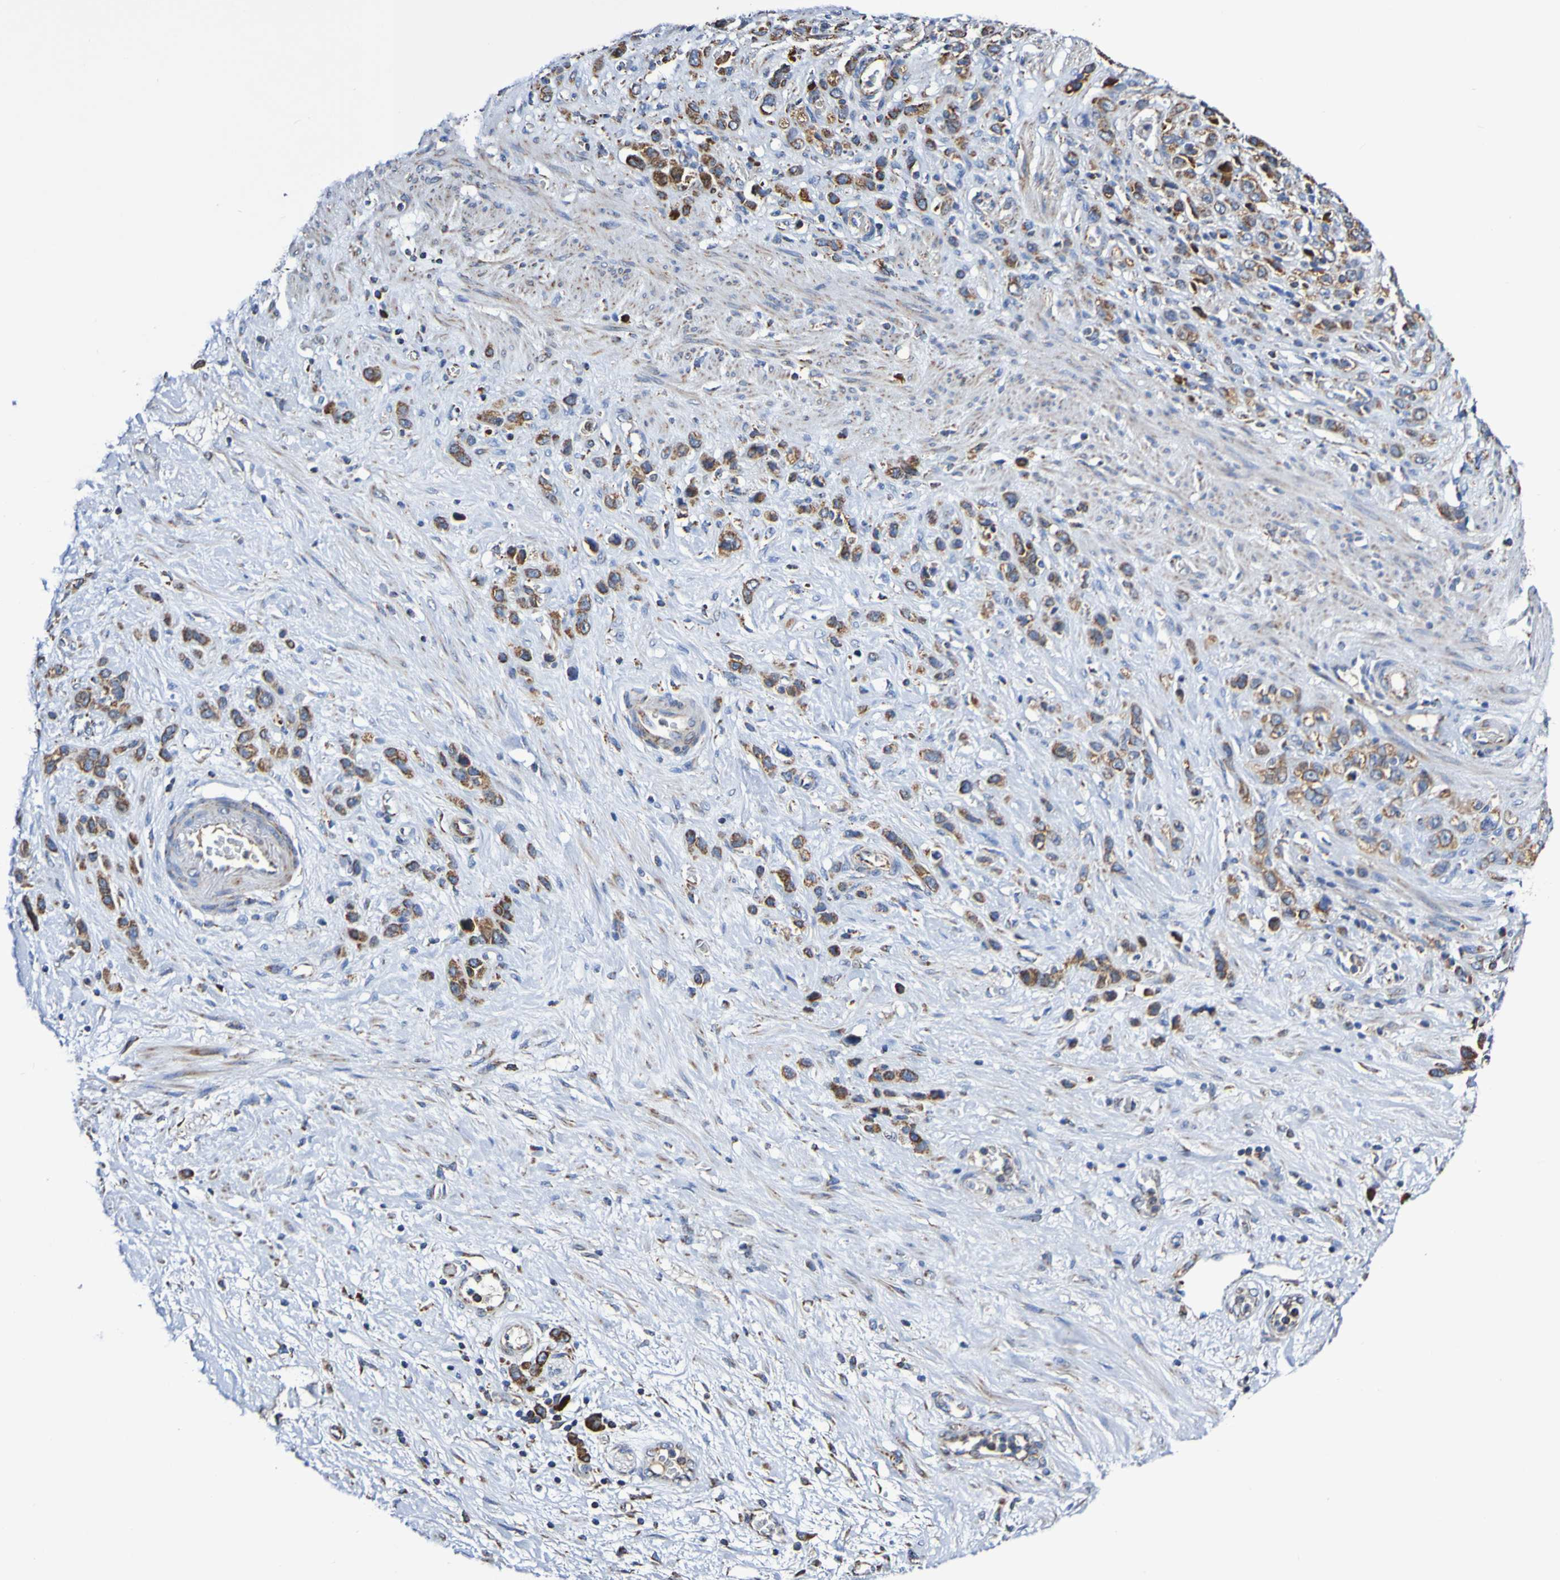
{"staining": {"intensity": "strong", "quantity": ">75%", "location": "cytoplasmic/membranous"}, "tissue": "stomach cancer", "cell_type": "Tumor cells", "image_type": "cancer", "snomed": [{"axis": "morphology", "description": "Adenocarcinoma, NOS"}, {"axis": "morphology", "description": "Adenocarcinoma, High grade"}, {"axis": "topography", "description": "Stomach, upper"}, {"axis": "topography", "description": "Stomach, lower"}], "caption": "Adenocarcinoma (high-grade) (stomach) was stained to show a protein in brown. There is high levels of strong cytoplasmic/membranous expression in about >75% of tumor cells.", "gene": "IL18R1", "patient": {"sex": "female", "age": 65}}